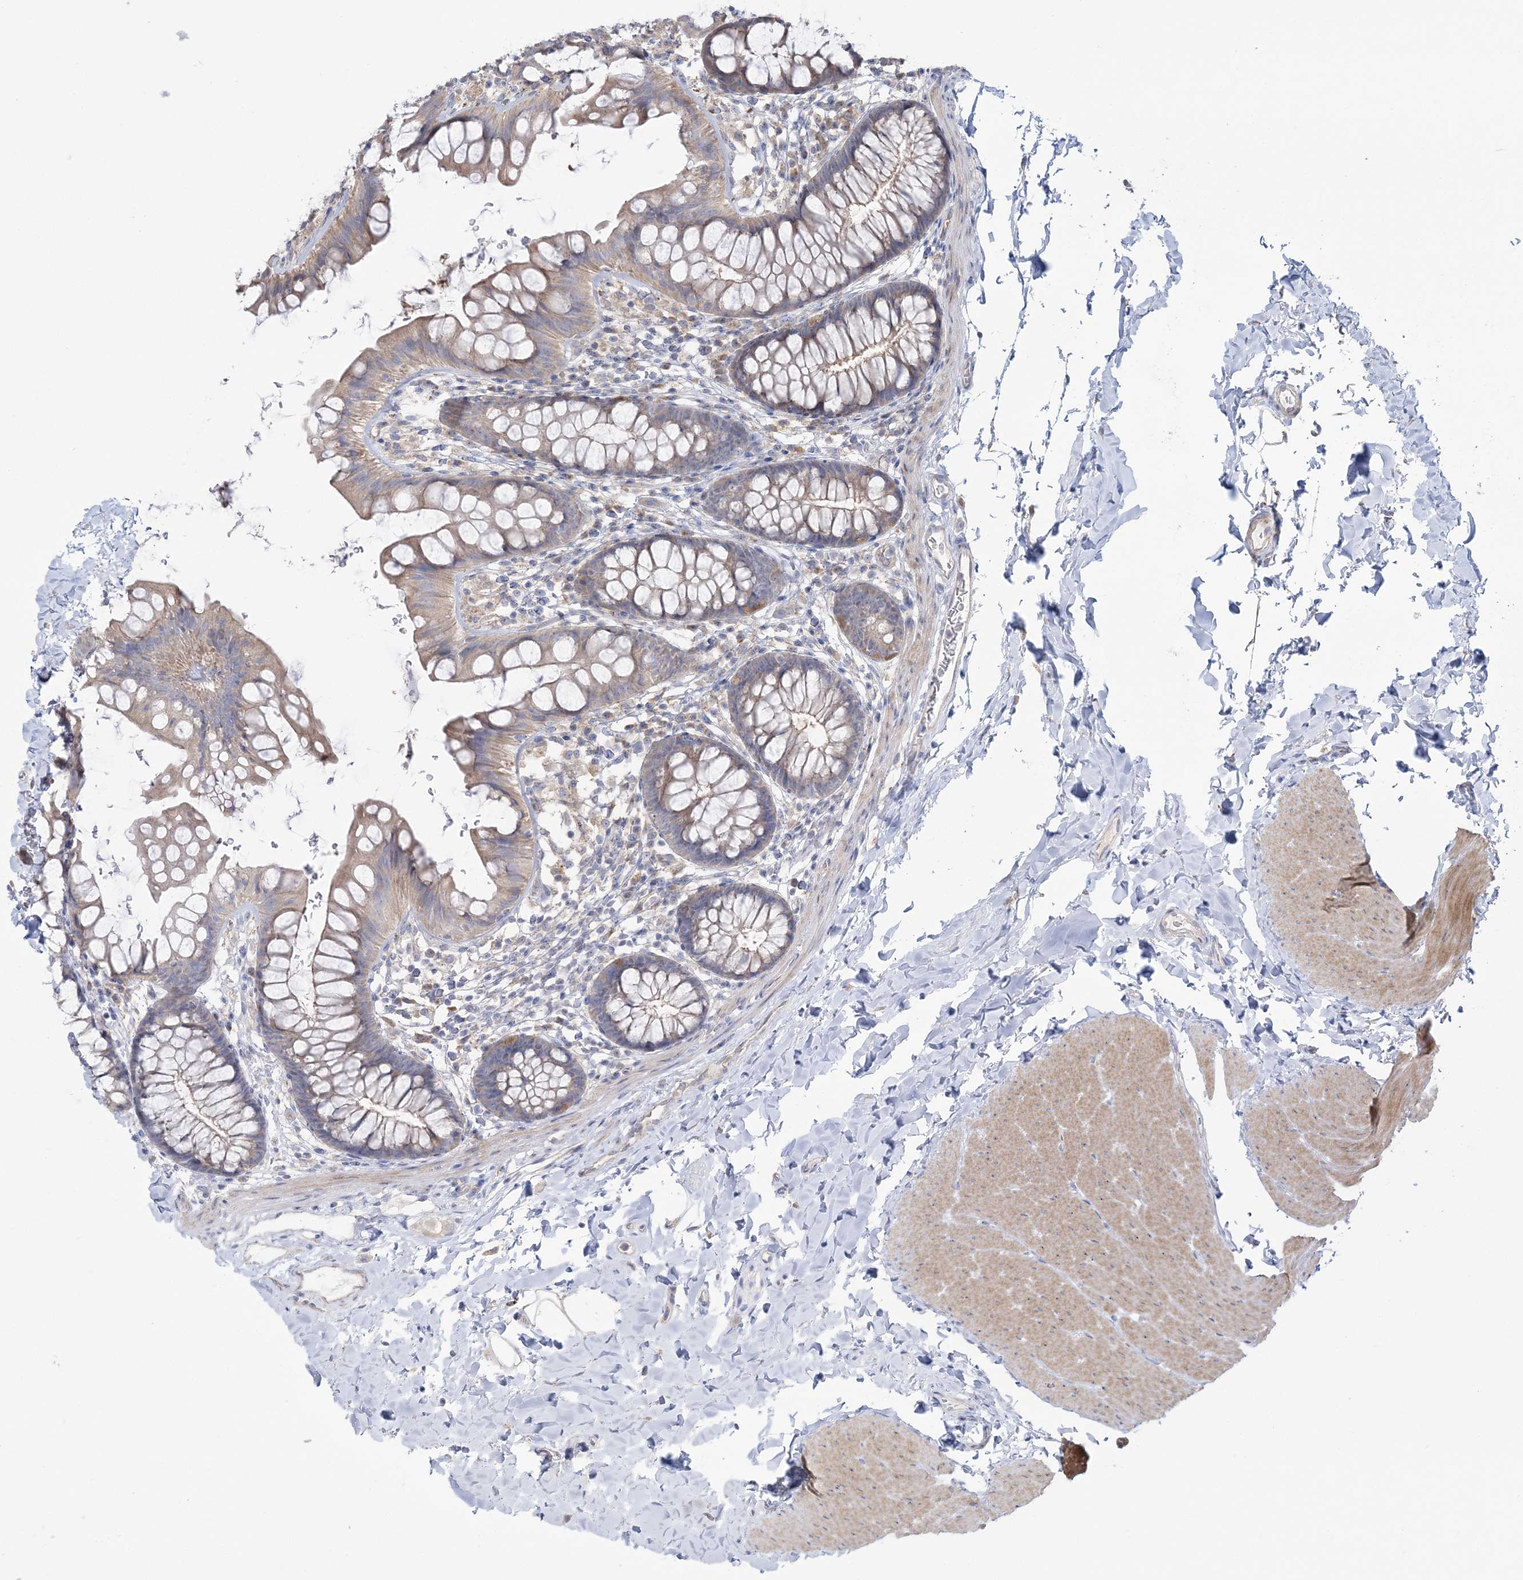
{"staining": {"intensity": "weak", "quantity": "25%-75%", "location": "cytoplasmic/membranous"}, "tissue": "colon", "cell_type": "Endothelial cells", "image_type": "normal", "snomed": [{"axis": "morphology", "description": "Normal tissue, NOS"}, {"axis": "topography", "description": "Colon"}], "caption": "Immunohistochemistry (IHC) histopathology image of benign colon: human colon stained using immunohistochemistry (IHC) reveals low levels of weak protein expression localized specifically in the cytoplasmic/membranous of endothelial cells, appearing as a cytoplasmic/membranous brown color.", "gene": "MMADHC", "patient": {"sex": "female", "age": 62}}